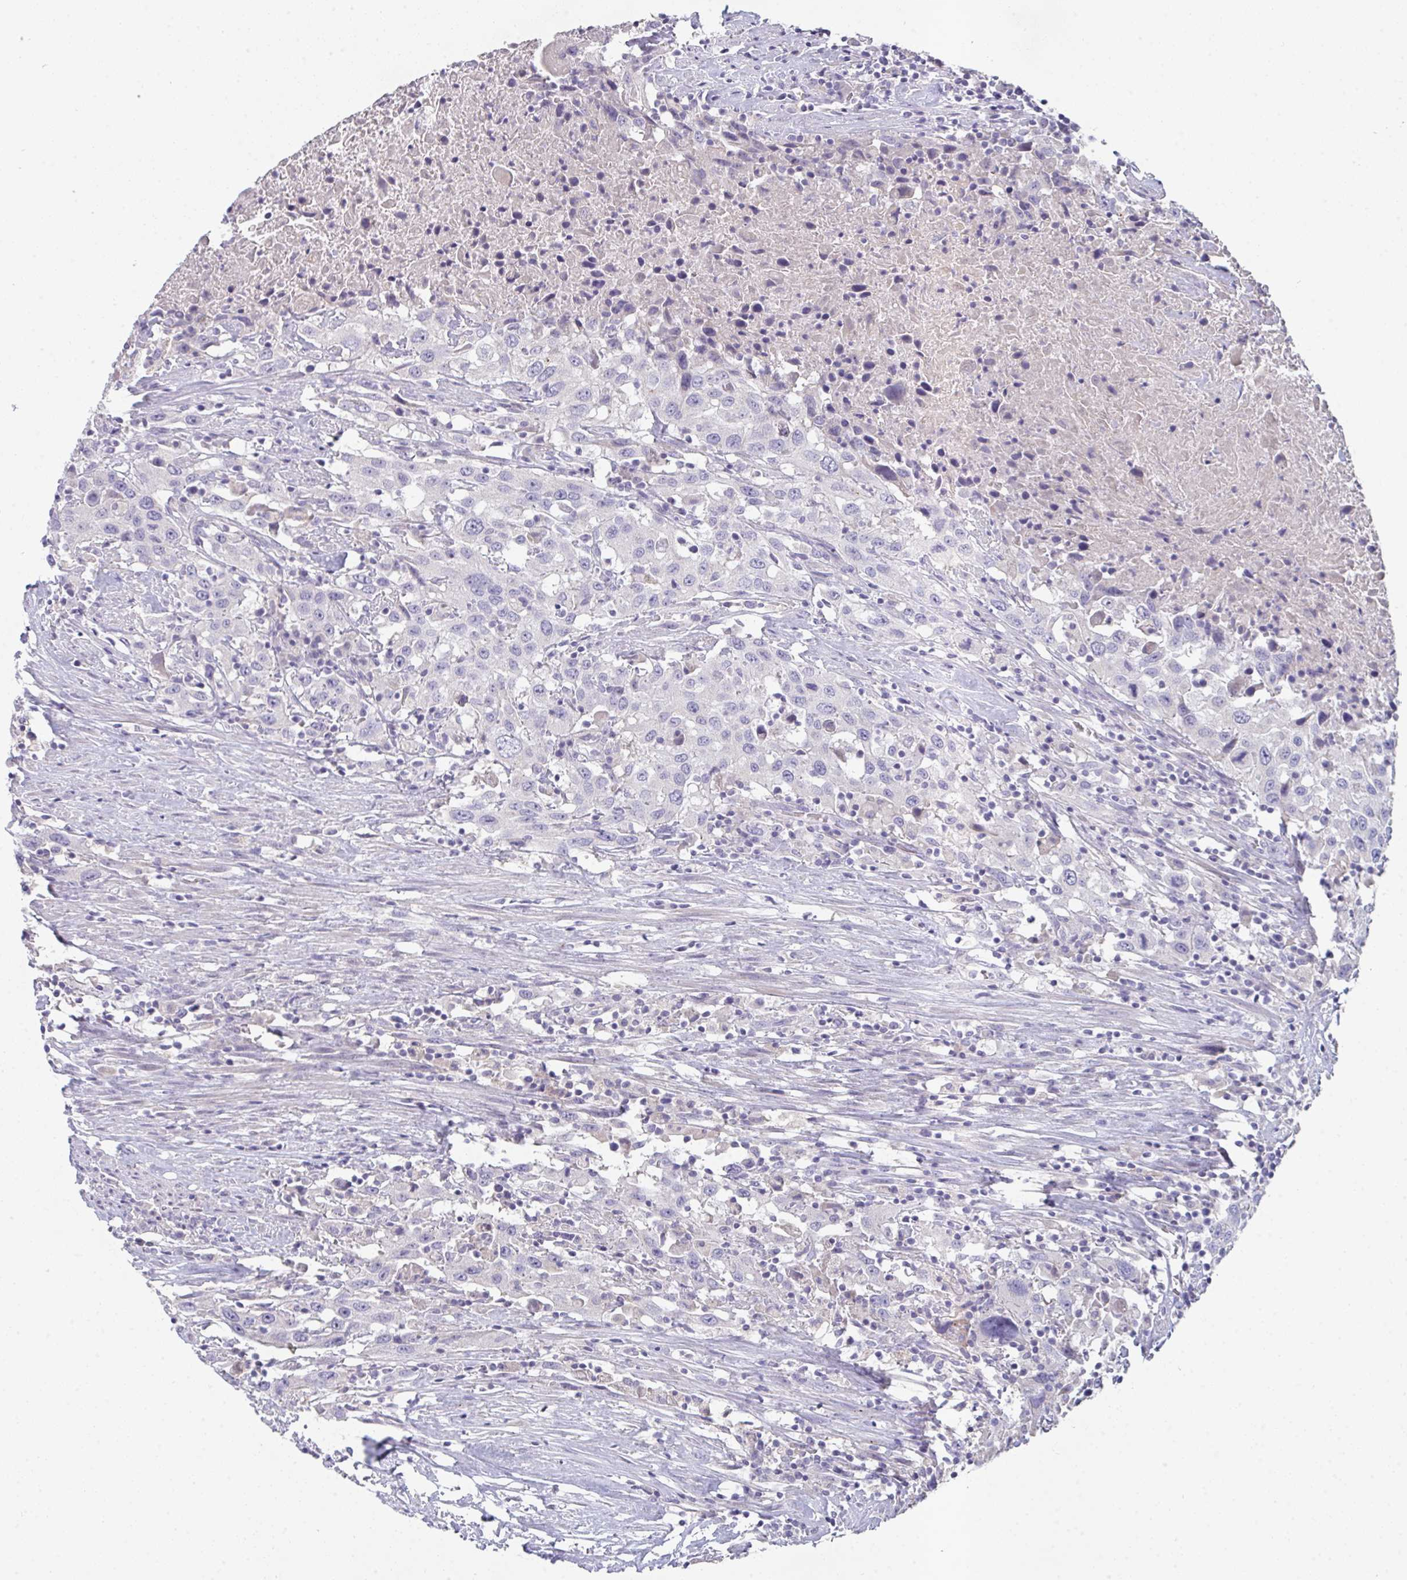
{"staining": {"intensity": "negative", "quantity": "none", "location": "none"}, "tissue": "urothelial cancer", "cell_type": "Tumor cells", "image_type": "cancer", "snomed": [{"axis": "morphology", "description": "Urothelial carcinoma, High grade"}, {"axis": "topography", "description": "Urinary bladder"}], "caption": "Micrograph shows no protein positivity in tumor cells of urothelial carcinoma (high-grade) tissue. The staining was performed using DAB (3,3'-diaminobenzidine) to visualize the protein expression in brown, while the nuclei were stained in blue with hematoxylin (Magnification: 20x).", "gene": "HGFAC", "patient": {"sex": "male", "age": 61}}